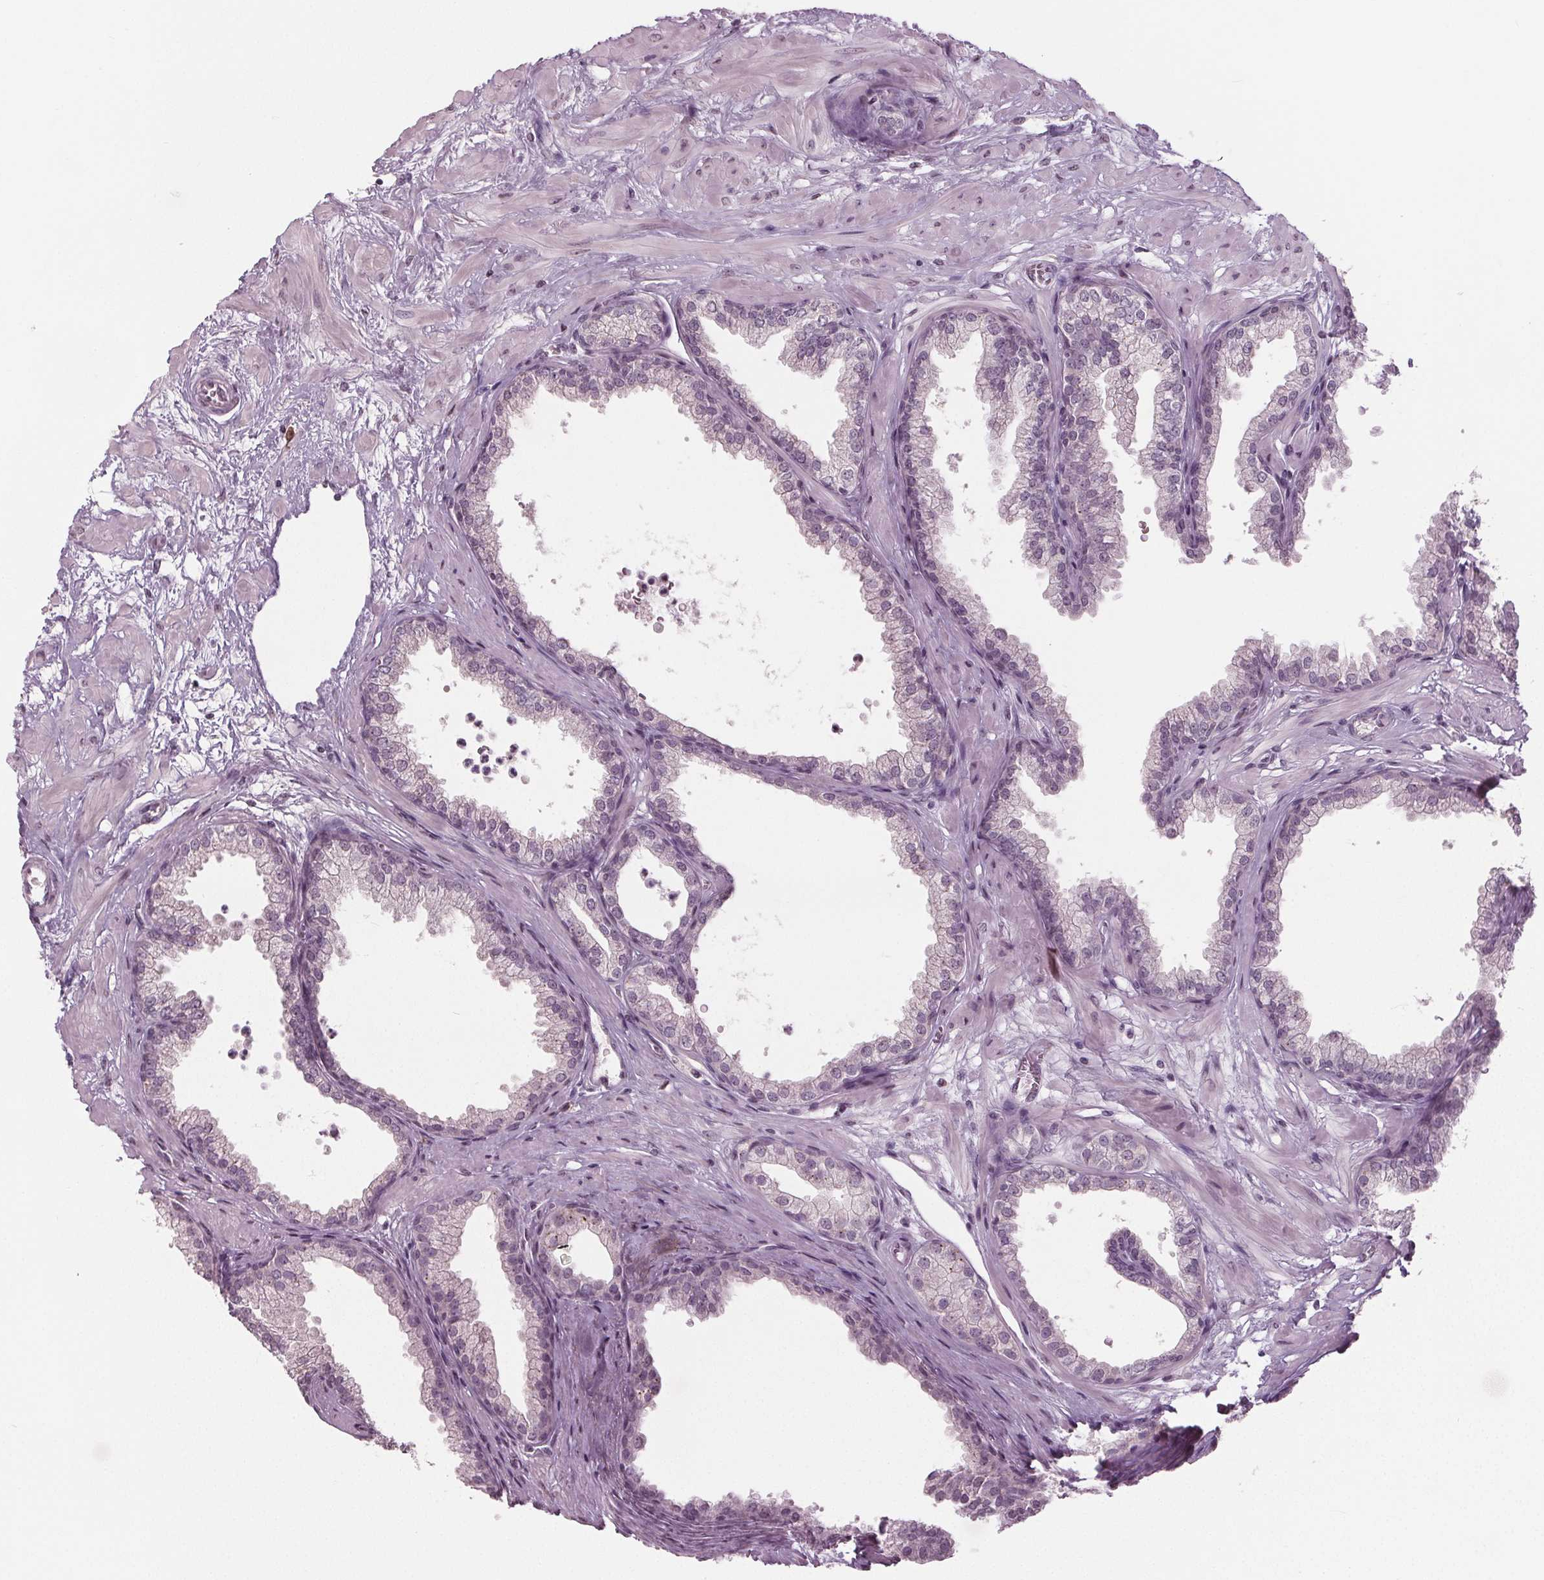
{"staining": {"intensity": "negative", "quantity": "none", "location": "none"}, "tissue": "prostate", "cell_type": "Glandular cells", "image_type": "normal", "snomed": [{"axis": "morphology", "description": "Normal tissue, NOS"}, {"axis": "topography", "description": "Prostate"}], "caption": "DAB immunohistochemical staining of unremarkable human prostate shows no significant positivity in glandular cells. The staining was performed using DAB (3,3'-diaminobenzidine) to visualize the protein expression in brown, while the nuclei were stained in blue with hematoxylin (Magnification: 20x).", "gene": "CXCL16", "patient": {"sex": "male", "age": 37}}